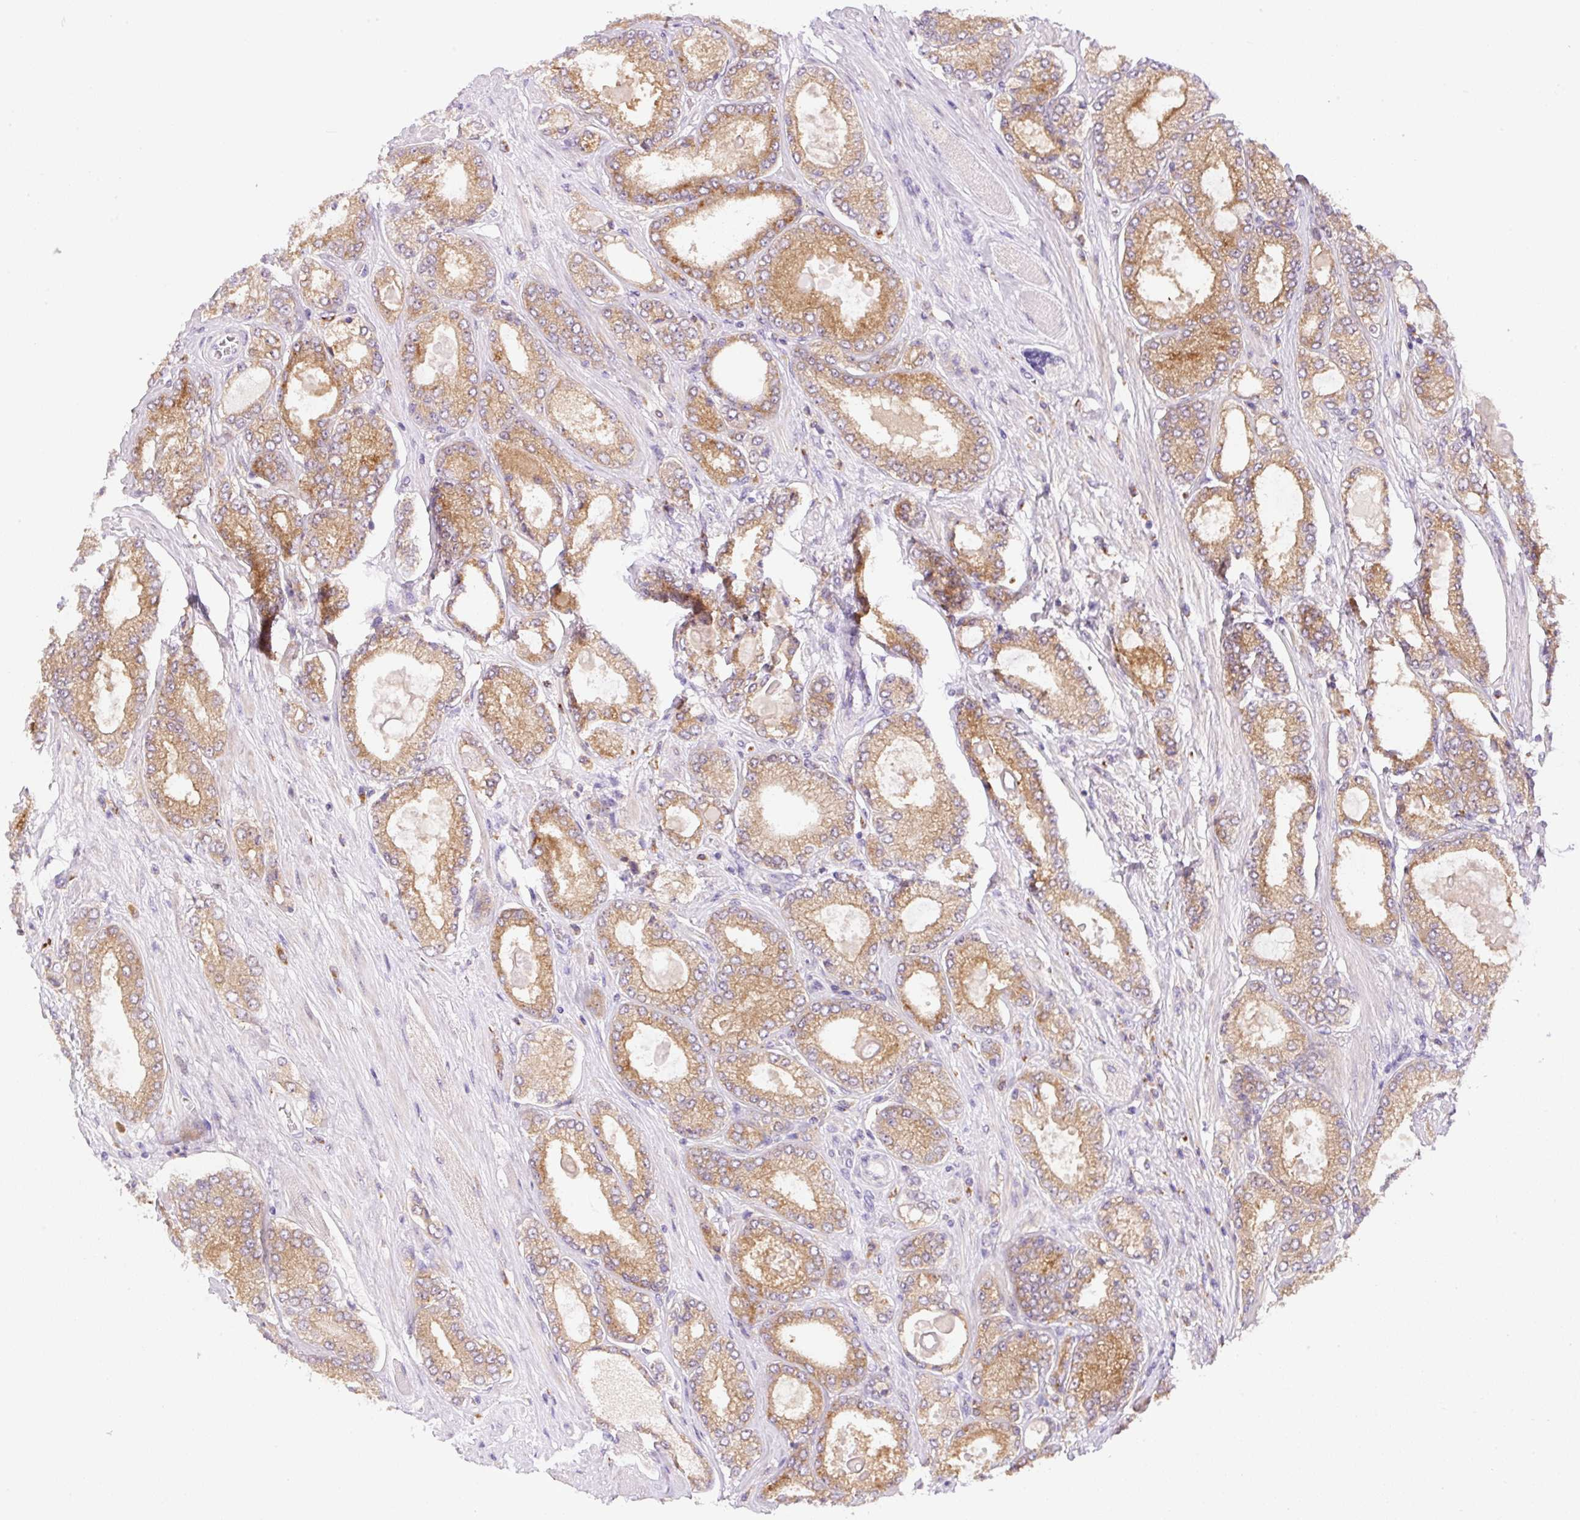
{"staining": {"intensity": "moderate", "quantity": ">75%", "location": "cytoplasmic/membranous"}, "tissue": "prostate cancer", "cell_type": "Tumor cells", "image_type": "cancer", "snomed": [{"axis": "morphology", "description": "Adenocarcinoma, High grade"}, {"axis": "topography", "description": "Prostate"}], "caption": "High-grade adenocarcinoma (prostate) stained with DAB (3,3'-diaminobenzidine) IHC demonstrates medium levels of moderate cytoplasmic/membranous staining in approximately >75% of tumor cells.", "gene": "CEBPZOS", "patient": {"sex": "male", "age": 68}}